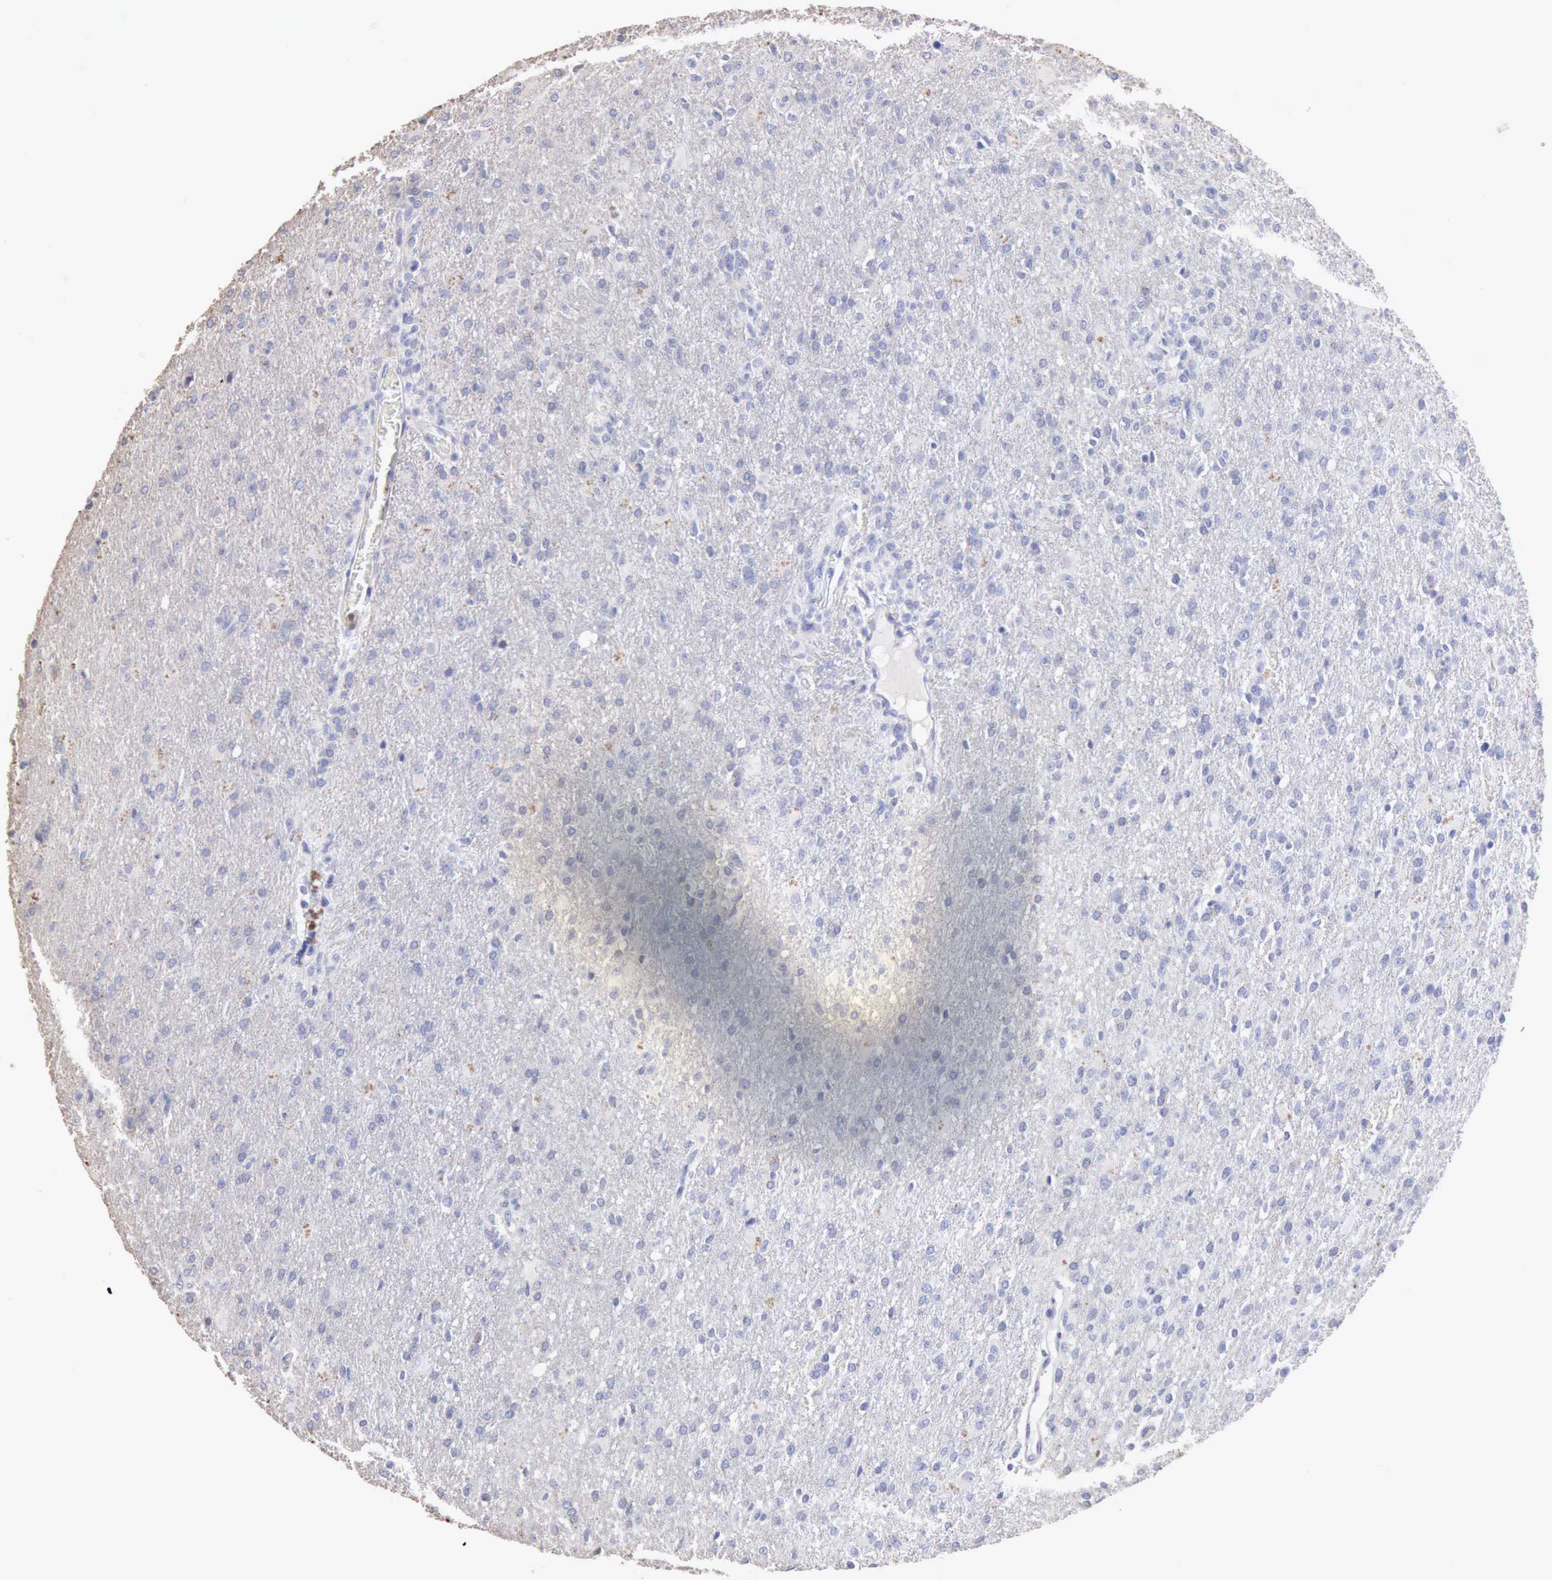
{"staining": {"intensity": "negative", "quantity": "none", "location": "none"}, "tissue": "glioma", "cell_type": "Tumor cells", "image_type": "cancer", "snomed": [{"axis": "morphology", "description": "Glioma, malignant, High grade"}, {"axis": "topography", "description": "Brain"}], "caption": "The immunohistochemistry histopathology image has no significant staining in tumor cells of high-grade glioma (malignant) tissue.", "gene": "KRT6B", "patient": {"sex": "male", "age": 68}}